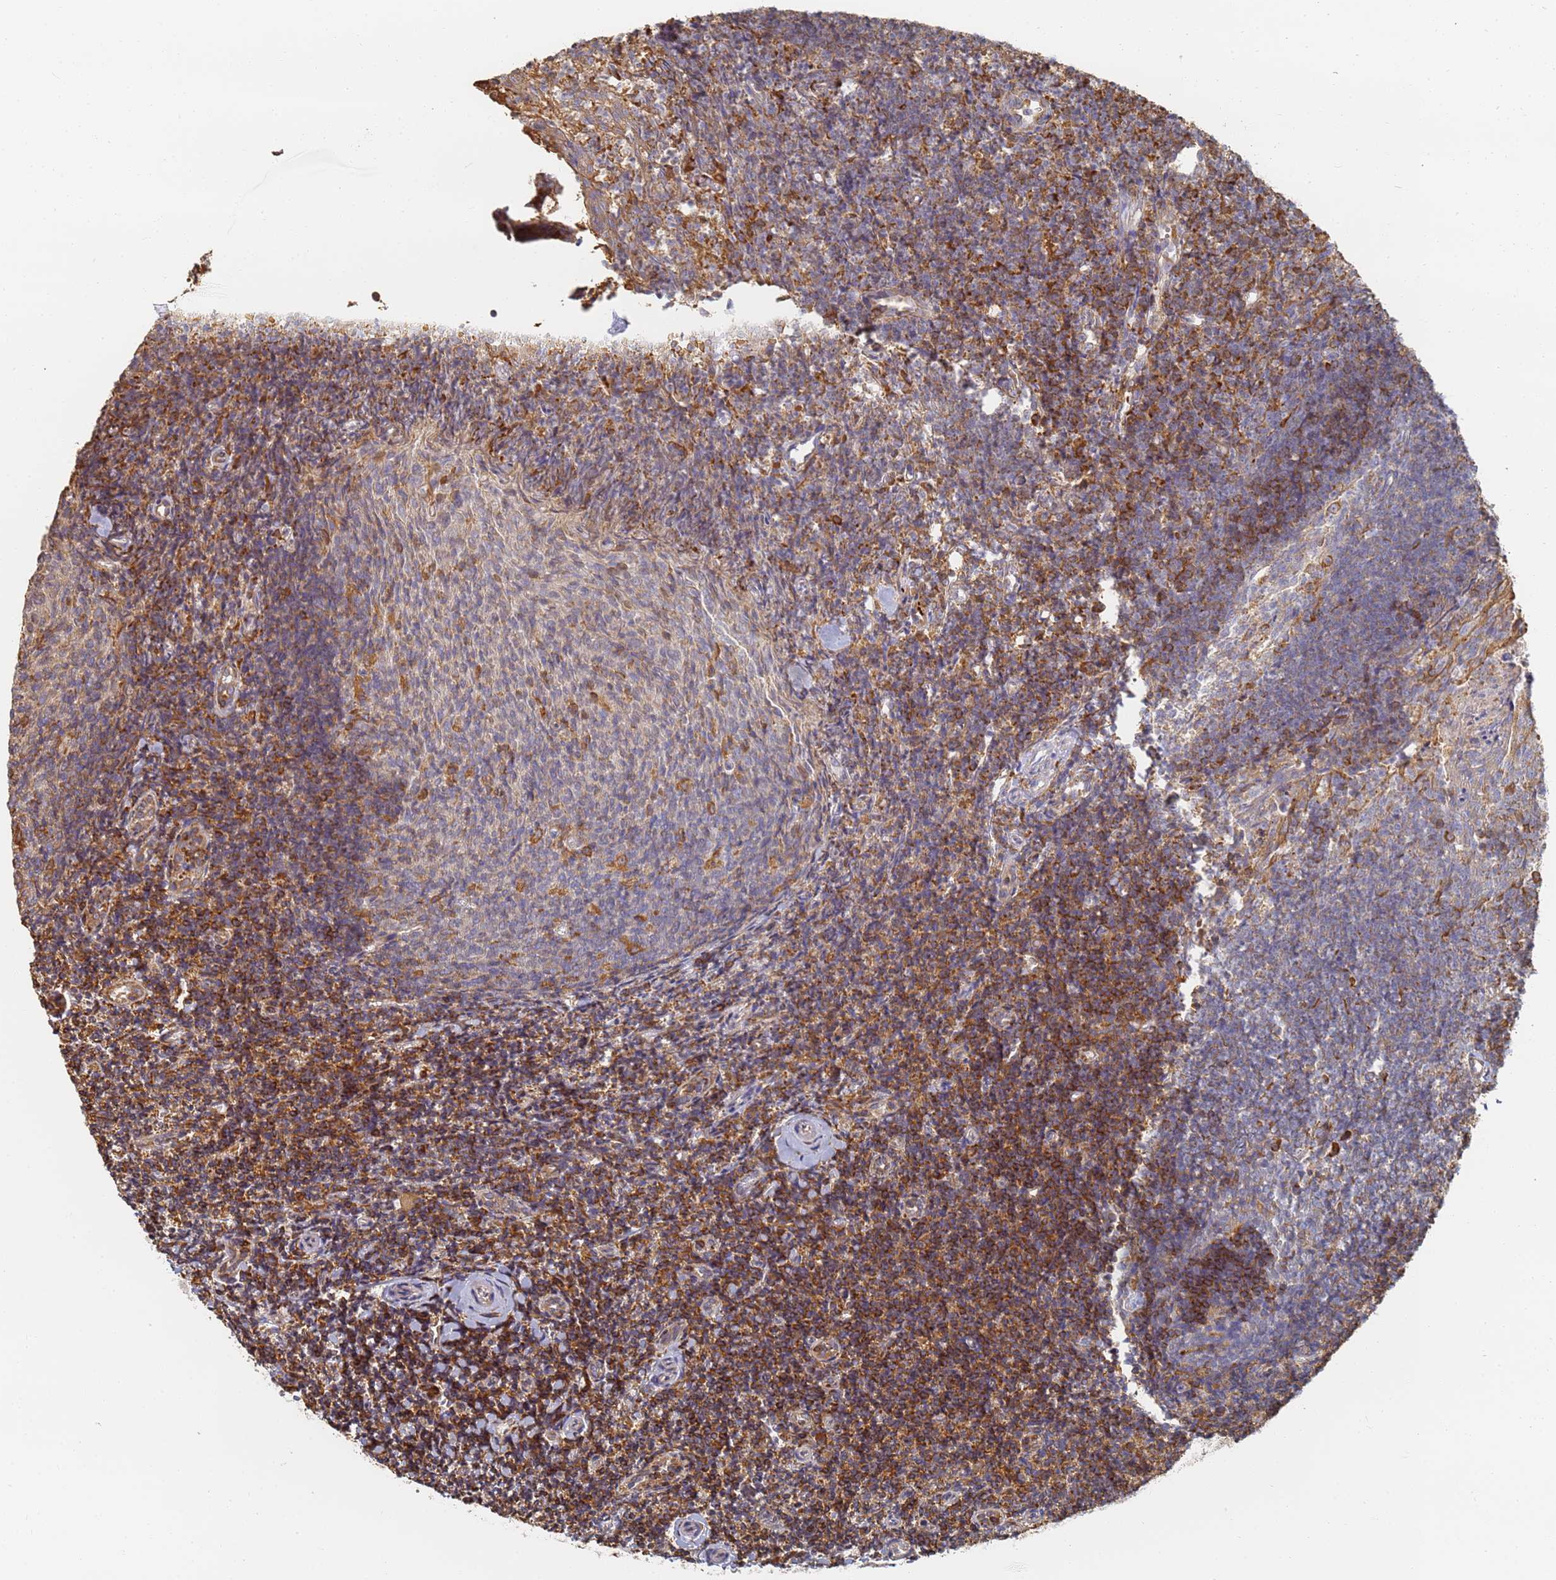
{"staining": {"intensity": "strong", "quantity": "<25%", "location": "cytoplasmic/membranous"}, "tissue": "tonsil", "cell_type": "Germinal center cells", "image_type": "normal", "snomed": [{"axis": "morphology", "description": "Normal tissue, NOS"}, {"axis": "topography", "description": "Tonsil"}], "caption": "Approximately <25% of germinal center cells in unremarkable tonsil reveal strong cytoplasmic/membranous protein staining as visualized by brown immunohistochemical staining.", "gene": "BIN2", "patient": {"sex": "female", "age": 10}}